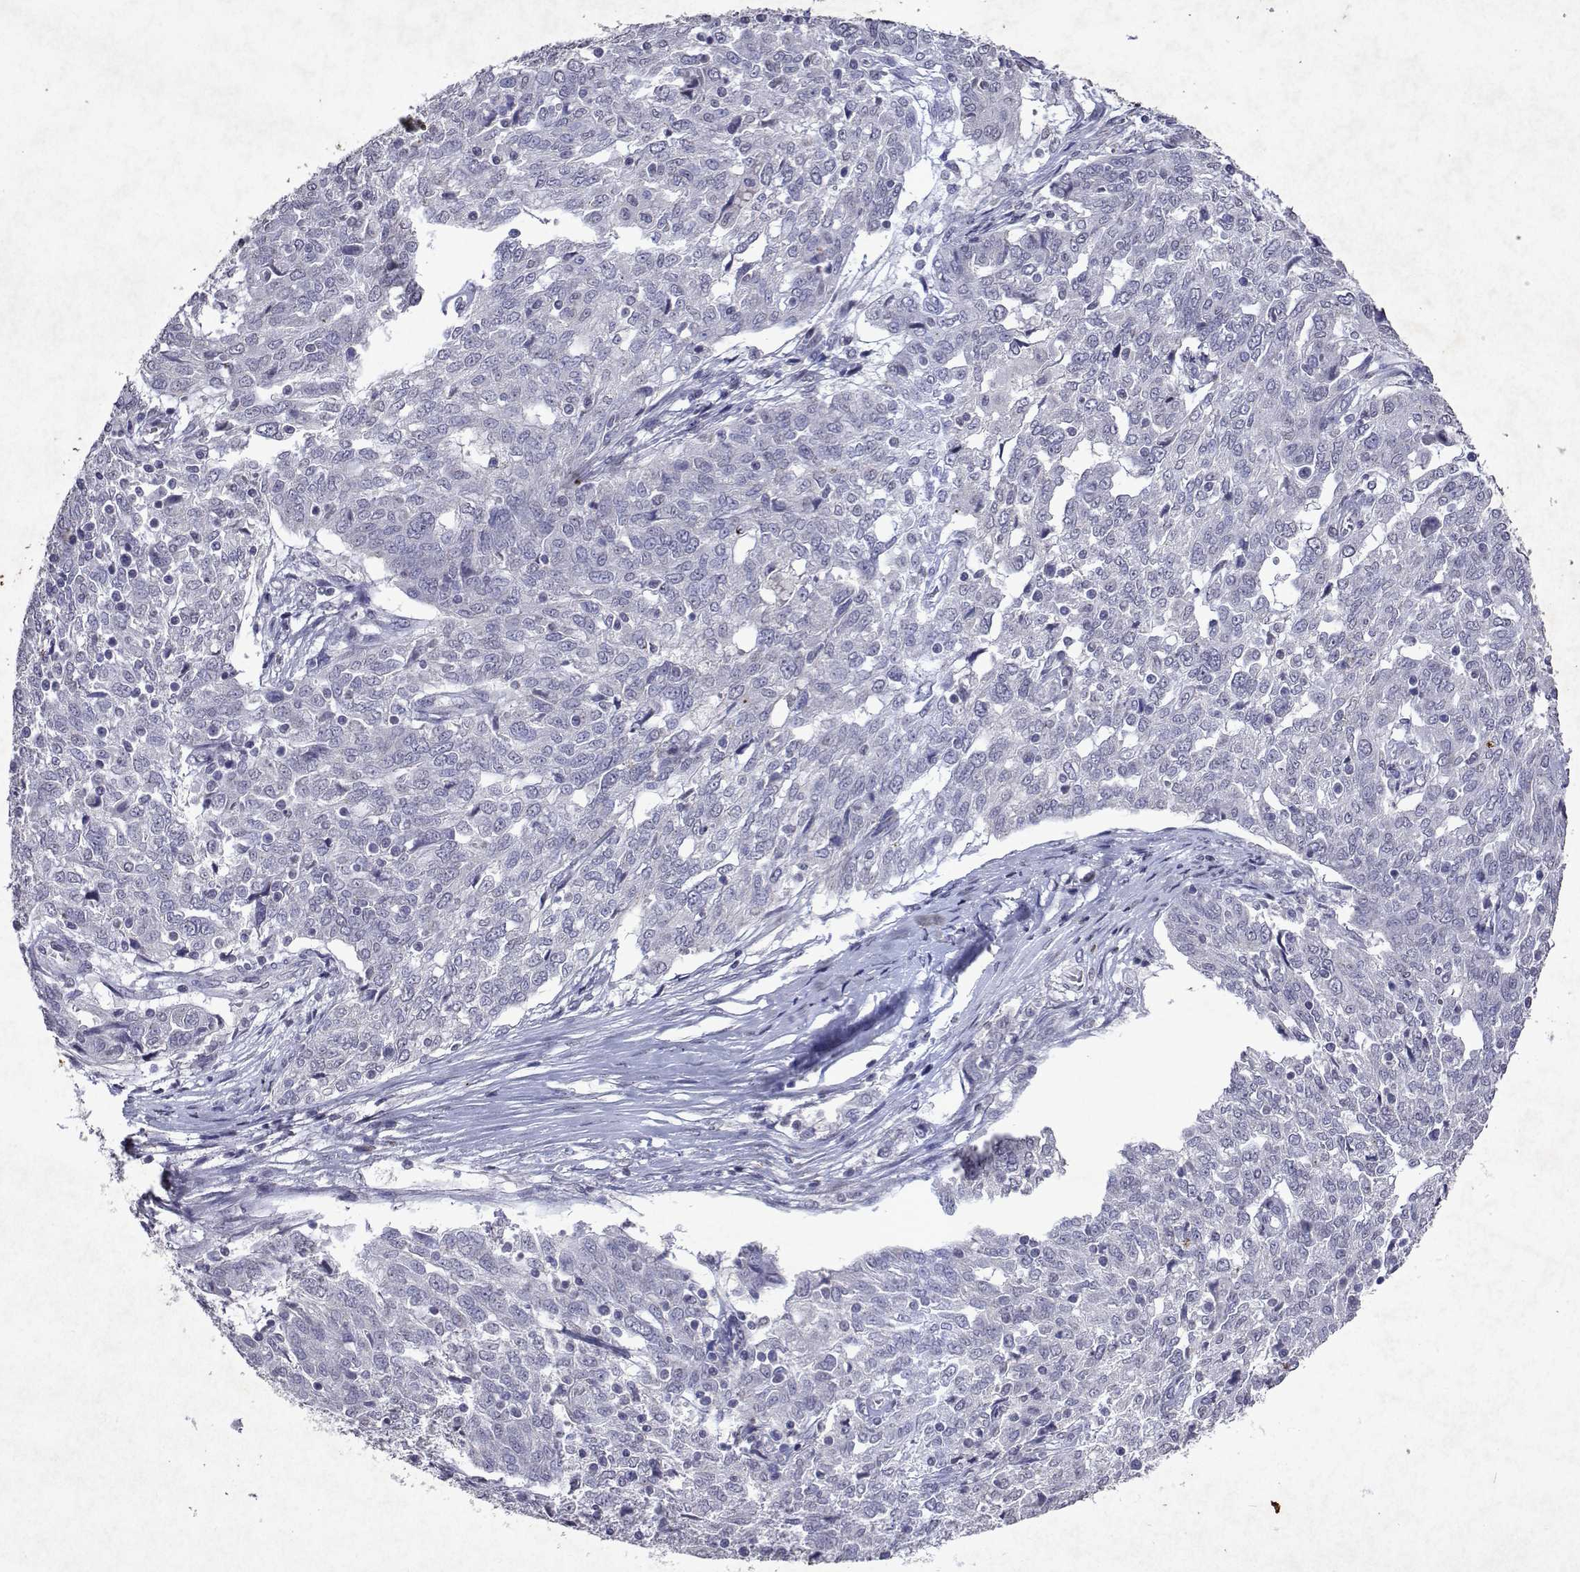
{"staining": {"intensity": "negative", "quantity": "none", "location": "none"}, "tissue": "ovarian cancer", "cell_type": "Tumor cells", "image_type": "cancer", "snomed": [{"axis": "morphology", "description": "Cystadenocarcinoma, serous, NOS"}, {"axis": "topography", "description": "Ovary"}], "caption": "Micrograph shows no significant protein expression in tumor cells of ovarian cancer.", "gene": "DUSP28", "patient": {"sex": "female", "age": 67}}